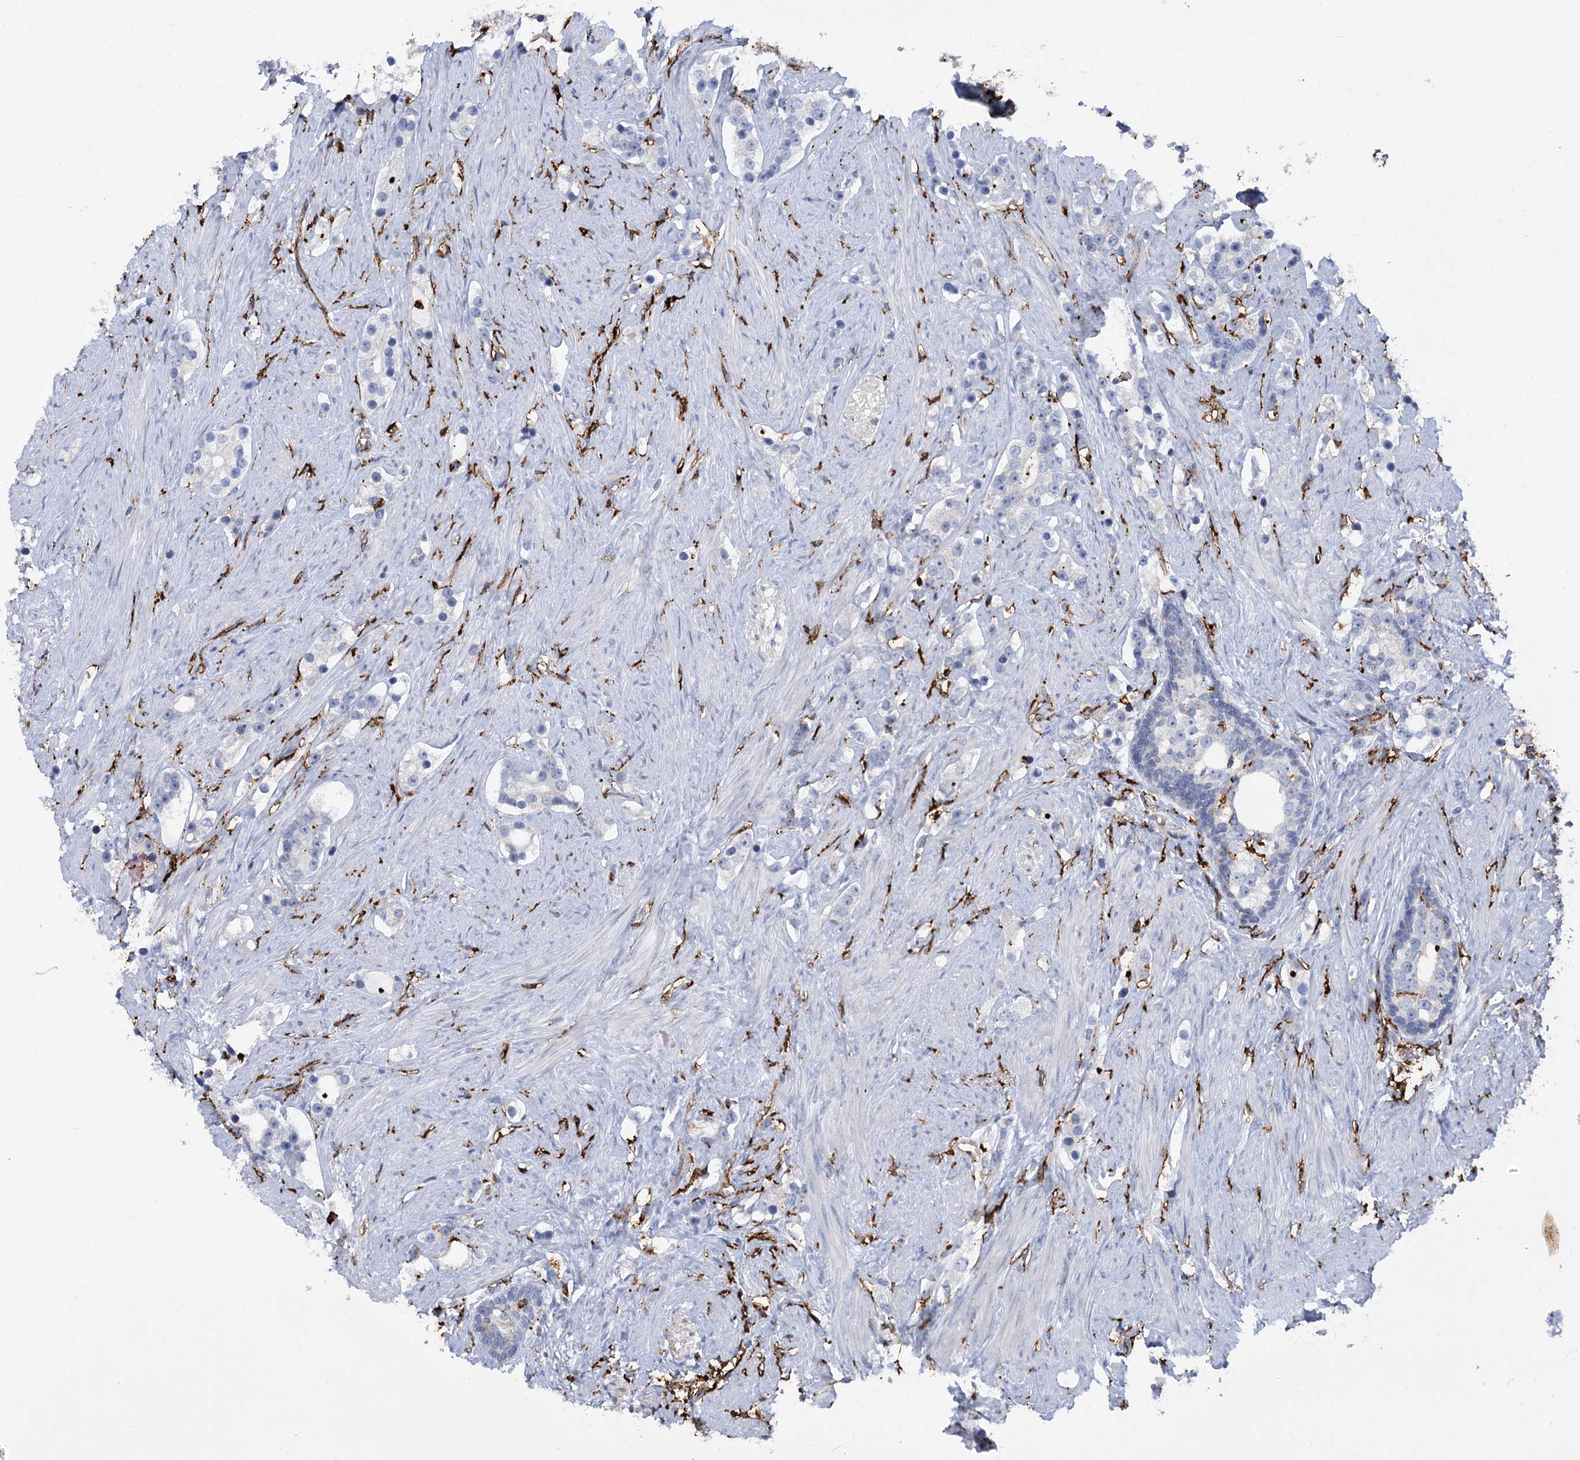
{"staining": {"intensity": "negative", "quantity": "none", "location": "none"}, "tissue": "prostate cancer", "cell_type": "Tumor cells", "image_type": "cancer", "snomed": [{"axis": "morphology", "description": "Adenocarcinoma, High grade"}, {"axis": "topography", "description": "Prostate"}], "caption": "Protein analysis of adenocarcinoma (high-grade) (prostate) reveals no significant staining in tumor cells. (Brightfield microscopy of DAB (3,3'-diaminobenzidine) immunohistochemistry (IHC) at high magnification).", "gene": "PIWIL4", "patient": {"sex": "male", "age": 63}}